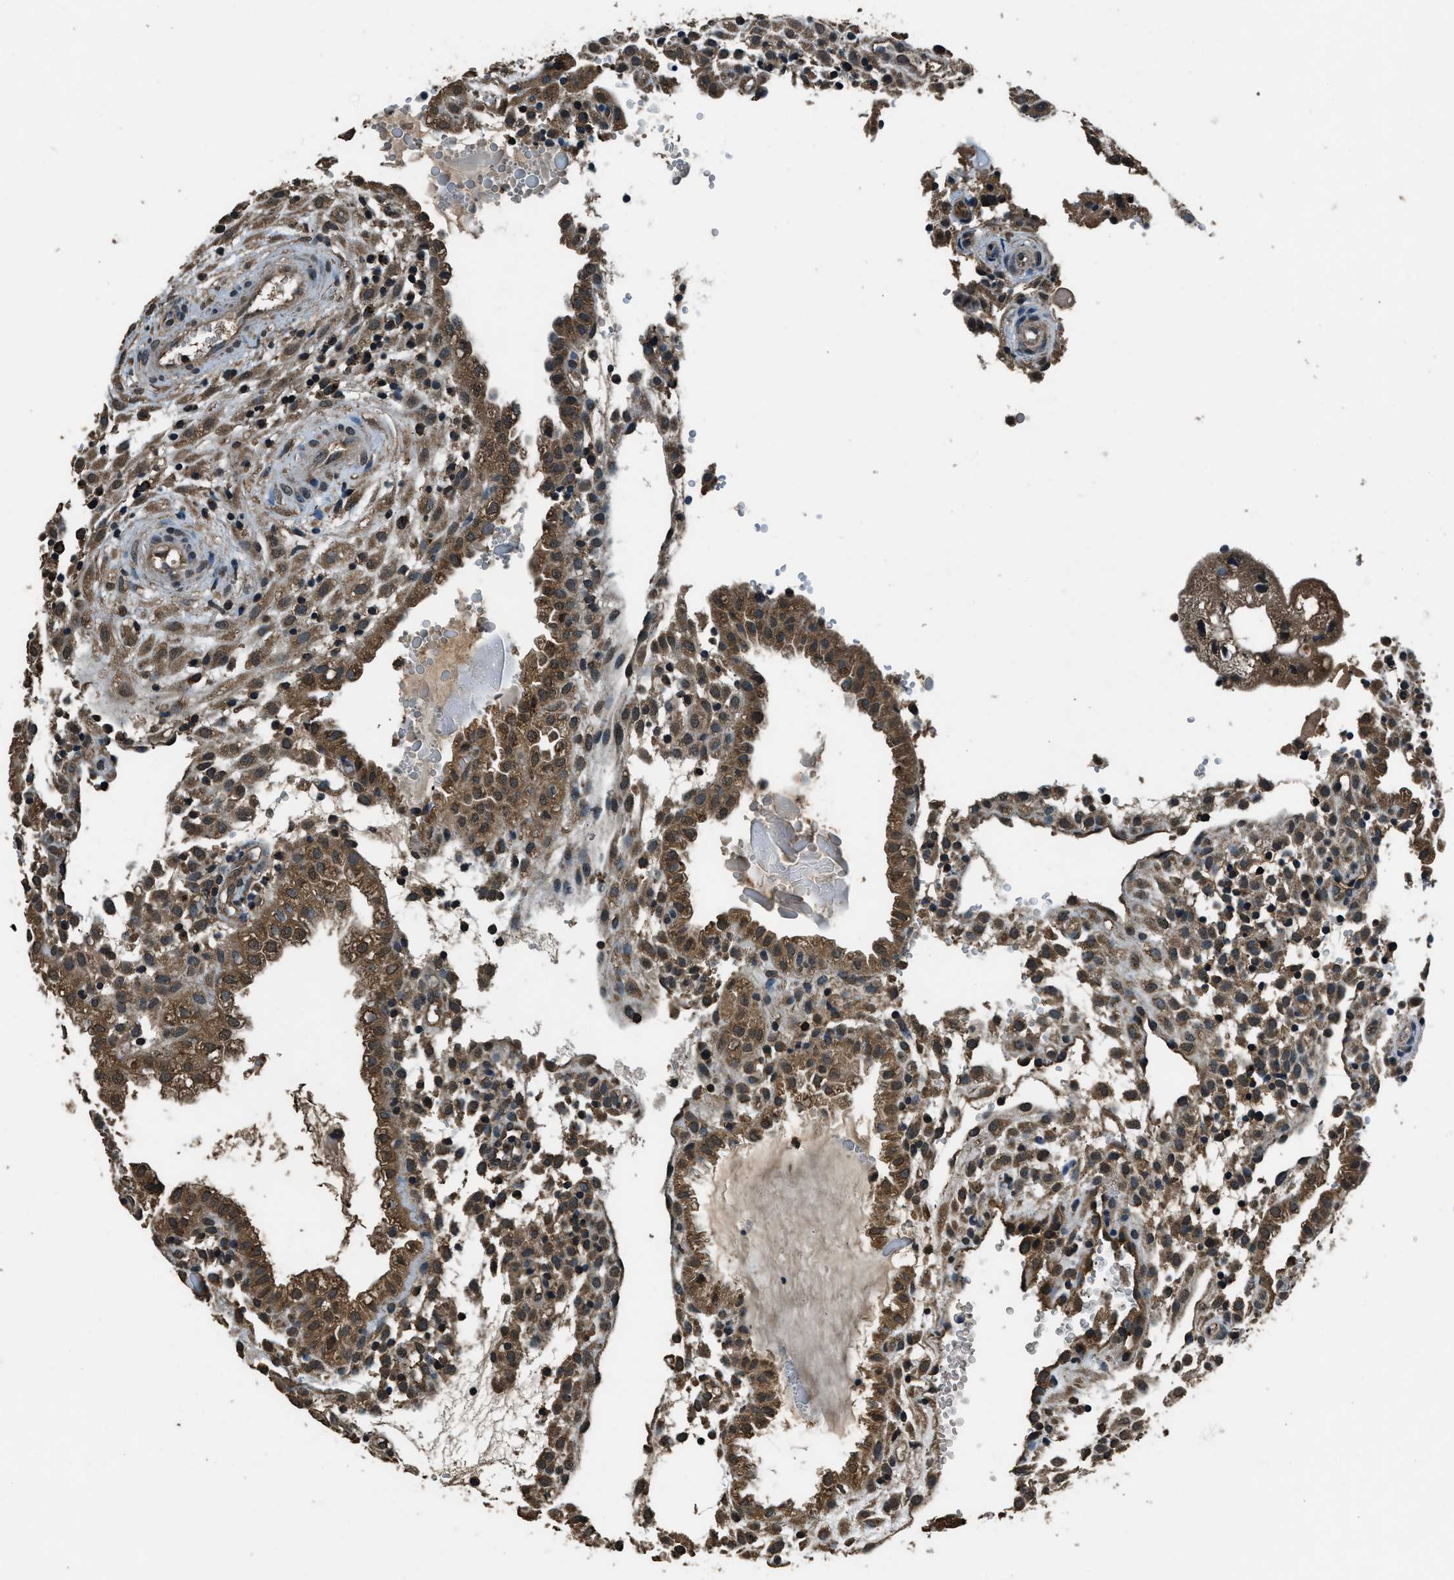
{"staining": {"intensity": "moderate", "quantity": ">75%", "location": "cytoplasmic/membranous"}, "tissue": "placenta", "cell_type": "Decidual cells", "image_type": "normal", "snomed": [{"axis": "morphology", "description": "Normal tissue, NOS"}, {"axis": "topography", "description": "Placenta"}], "caption": "DAB (3,3'-diaminobenzidine) immunohistochemical staining of unremarkable placenta shows moderate cytoplasmic/membranous protein staining in approximately >75% of decidual cells. The protein is shown in brown color, while the nuclei are stained blue.", "gene": "SALL3", "patient": {"sex": "female", "age": 18}}